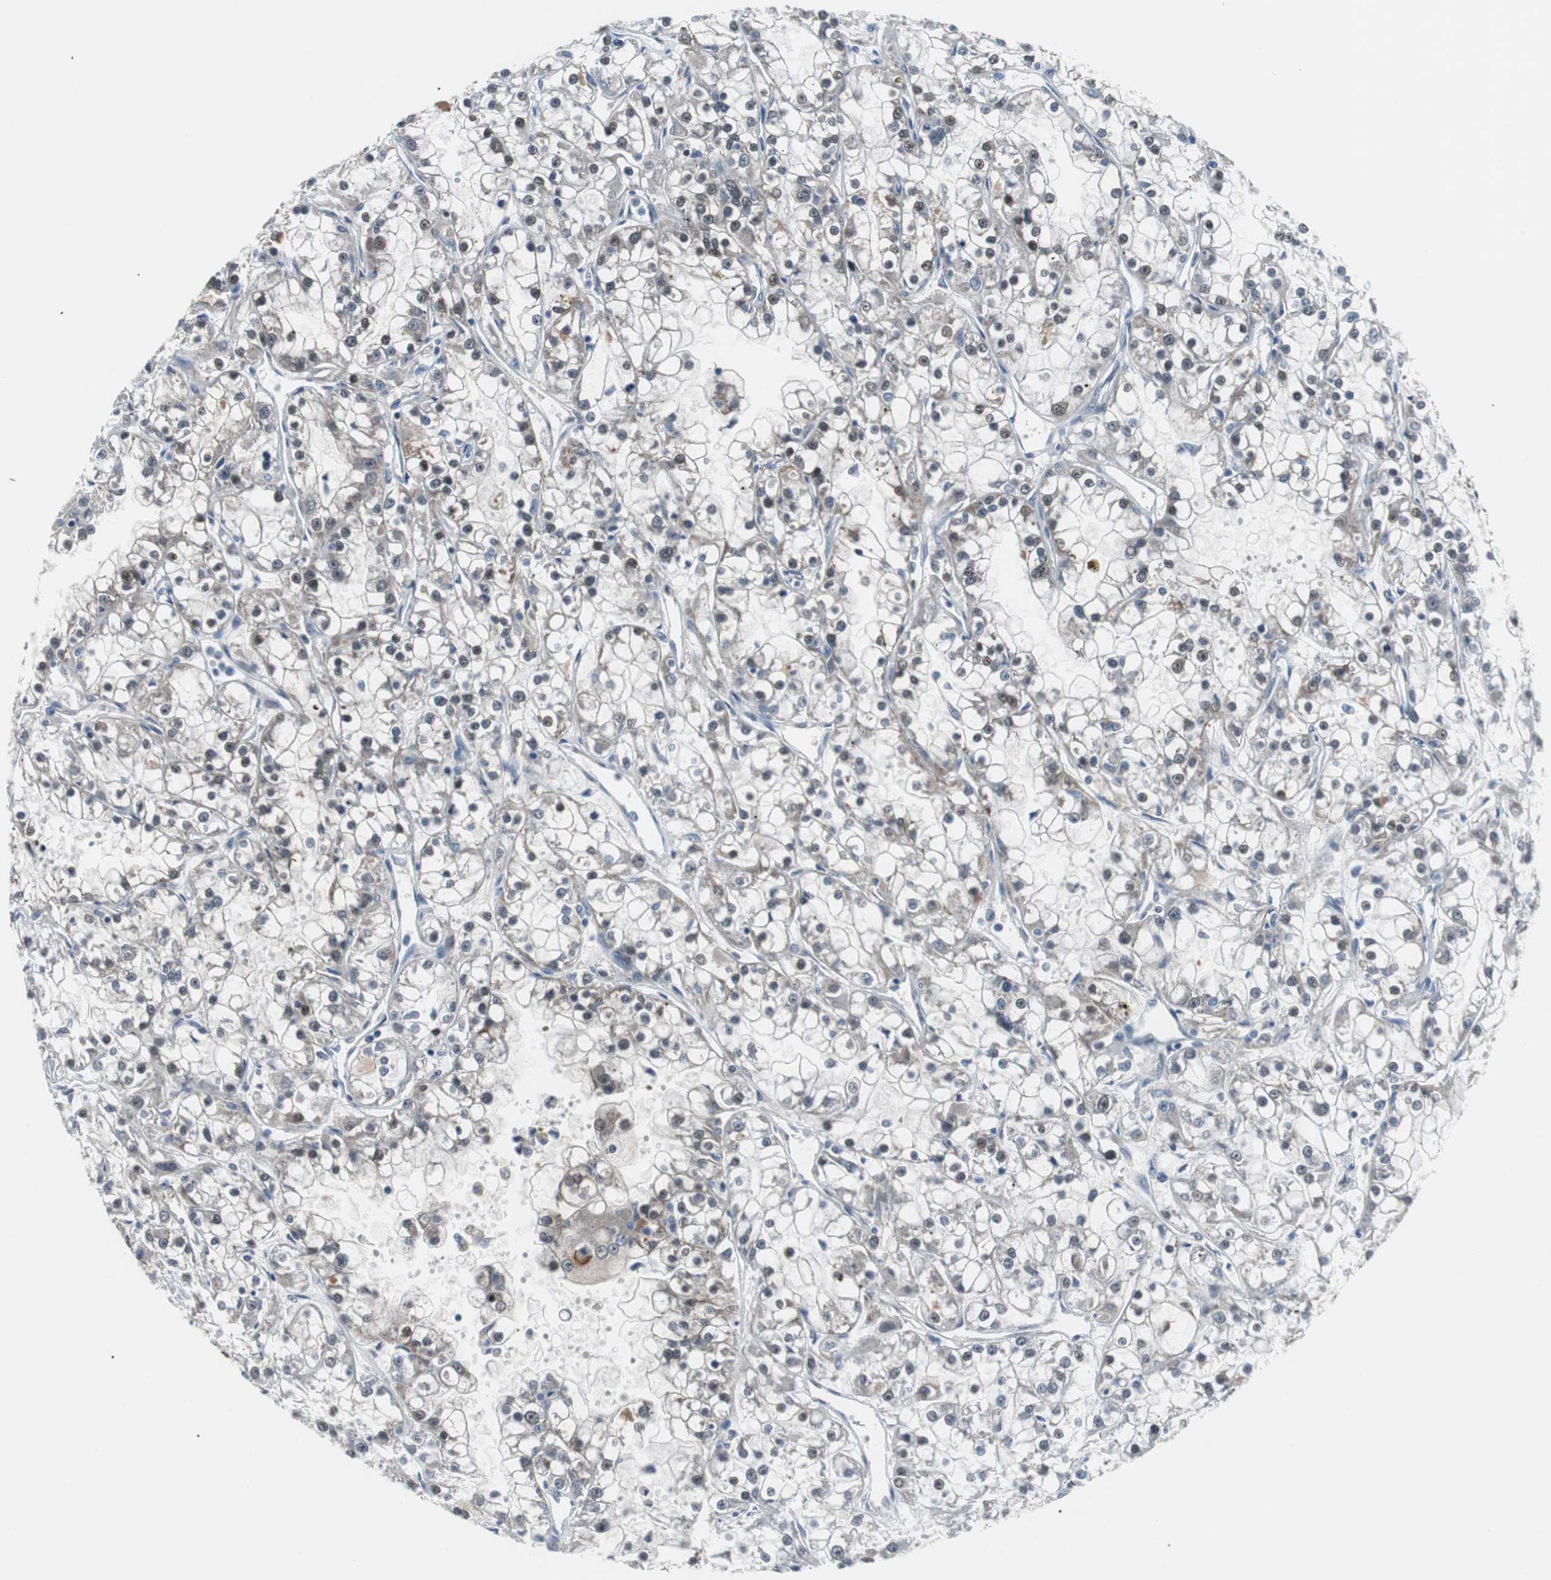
{"staining": {"intensity": "moderate", "quantity": "<25%", "location": "cytoplasmic/membranous,nuclear"}, "tissue": "renal cancer", "cell_type": "Tumor cells", "image_type": "cancer", "snomed": [{"axis": "morphology", "description": "Adenocarcinoma, NOS"}, {"axis": "topography", "description": "Kidney"}], "caption": "A low amount of moderate cytoplasmic/membranous and nuclear staining is identified in approximately <25% of tumor cells in adenocarcinoma (renal) tissue. (IHC, brightfield microscopy, high magnification).", "gene": "ZHX2", "patient": {"sex": "female", "age": 52}}